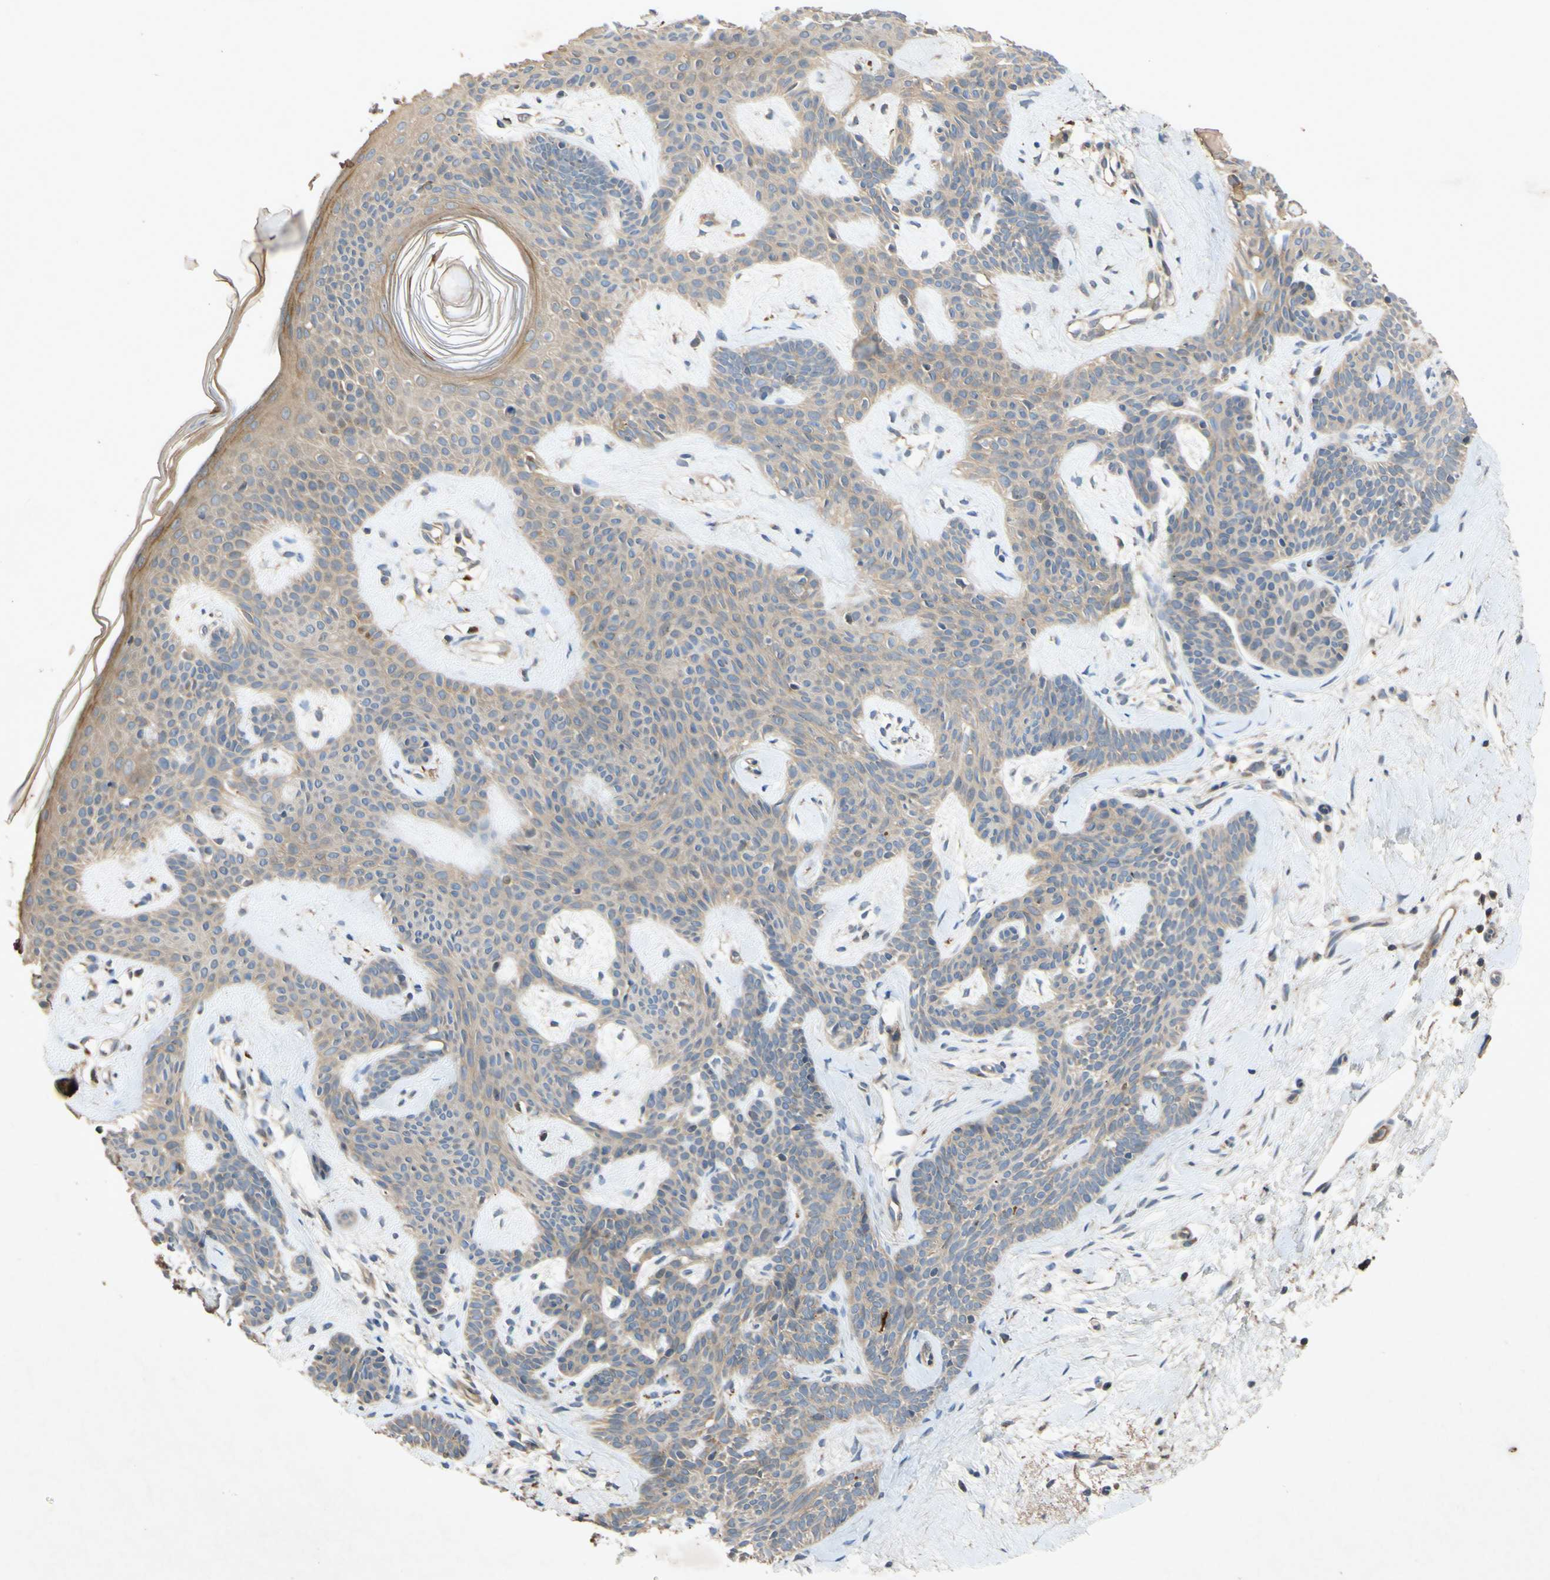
{"staining": {"intensity": "weak", "quantity": ">75%", "location": "cytoplasmic/membranous"}, "tissue": "skin cancer", "cell_type": "Tumor cells", "image_type": "cancer", "snomed": [{"axis": "morphology", "description": "Developmental malformation"}, {"axis": "morphology", "description": "Basal cell carcinoma"}, {"axis": "topography", "description": "Skin"}], "caption": "High-magnification brightfield microscopy of skin cancer (basal cell carcinoma) stained with DAB (brown) and counterstained with hematoxylin (blue). tumor cells exhibit weak cytoplasmic/membranous staining is seen in approximately>75% of cells.", "gene": "PARD6A", "patient": {"sex": "female", "age": 62}}